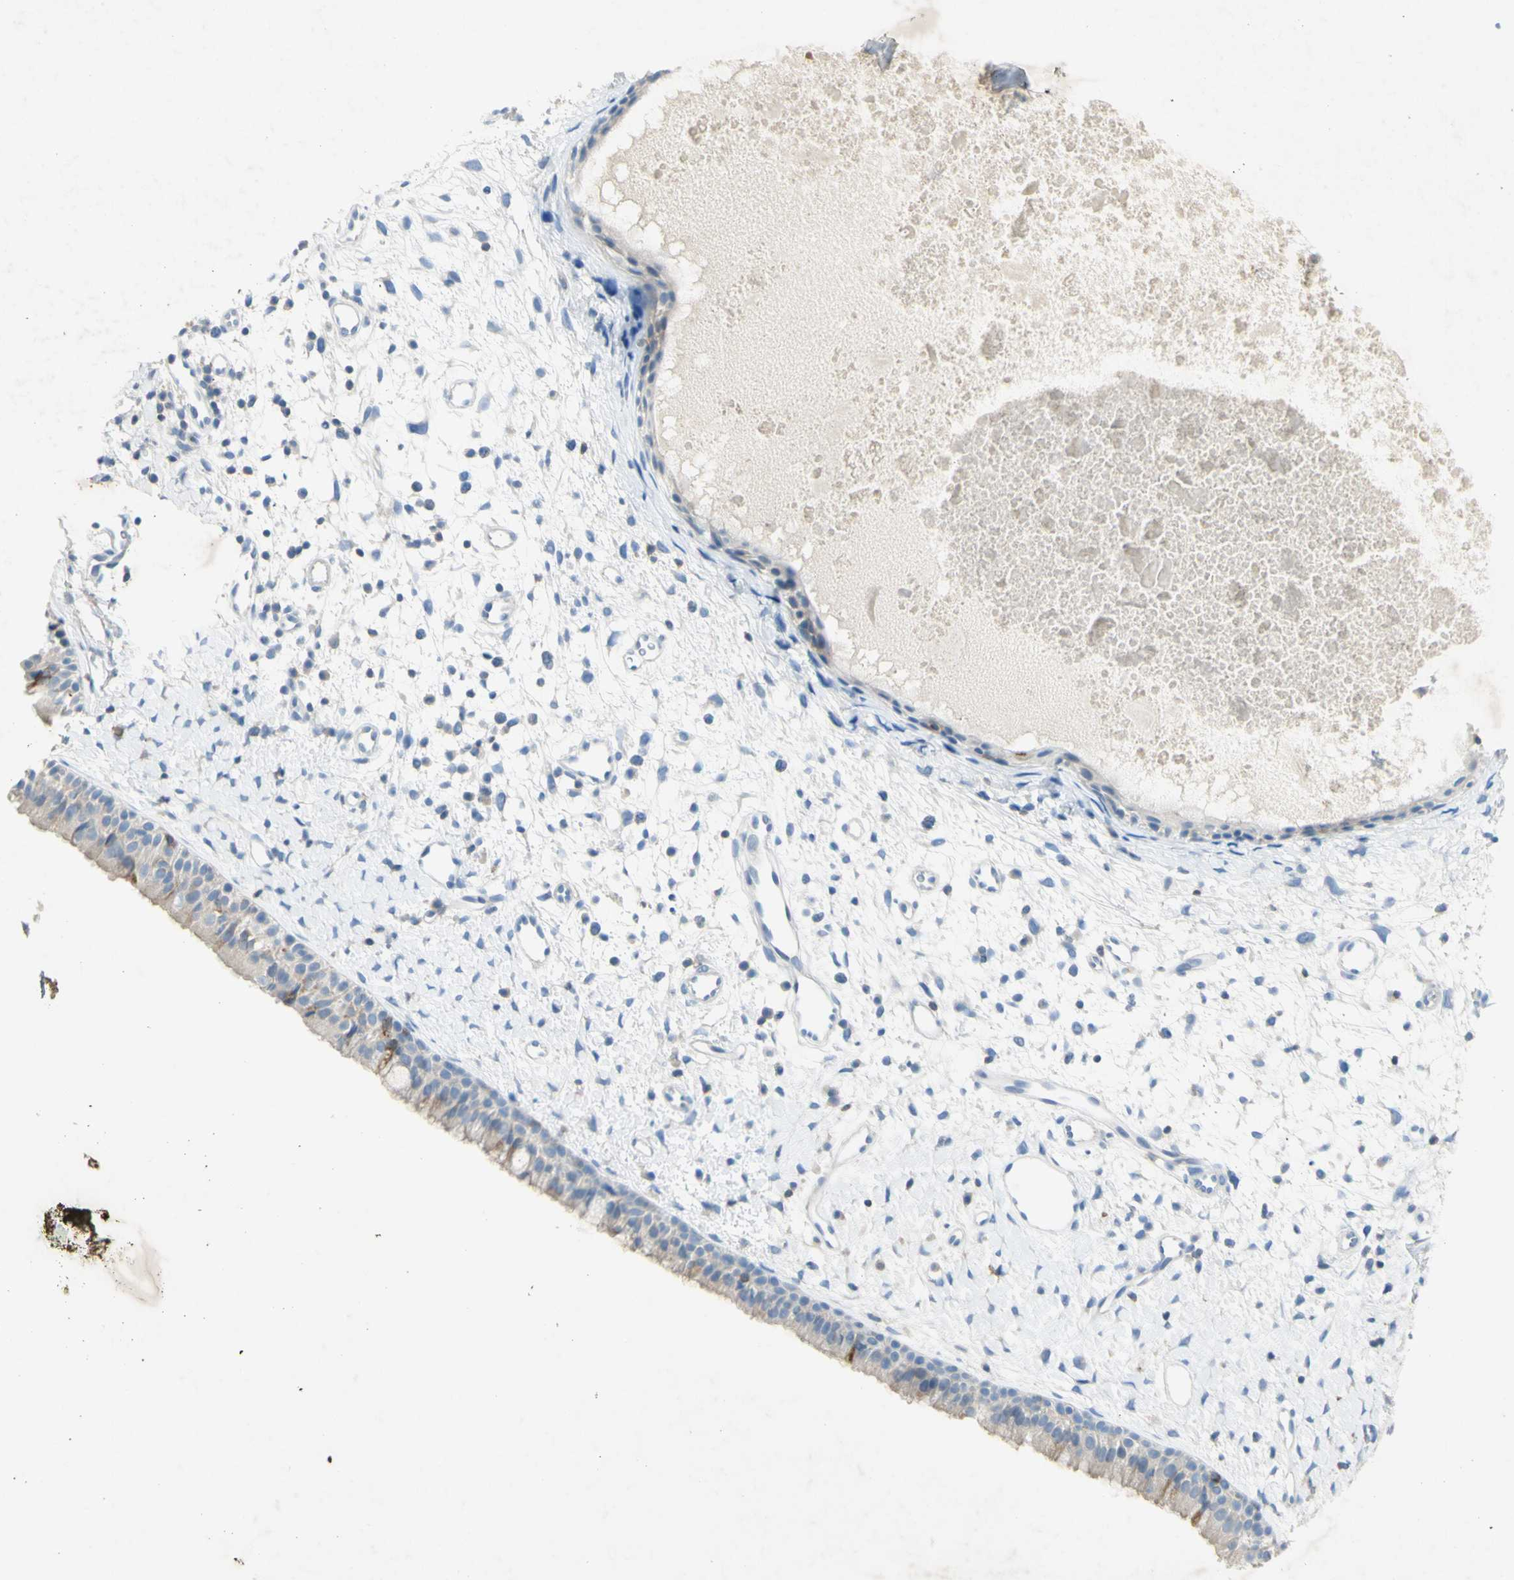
{"staining": {"intensity": "weak", "quantity": ">75%", "location": "cytoplasmic/membranous"}, "tissue": "nasopharynx", "cell_type": "Respiratory epithelial cells", "image_type": "normal", "snomed": [{"axis": "morphology", "description": "Normal tissue, NOS"}, {"axis": "topography", "description": "Nasopharynx"}], "caption": "Nasopharynx stained with DAB (3,3'-diaminobenzidine) IHC displays low levels of weak cytoplasmic/membranous positivity in about >75% of respiratory epithelial cells.", "gene": "GDF15", "patient": {"sex": "male", "age": 22}}